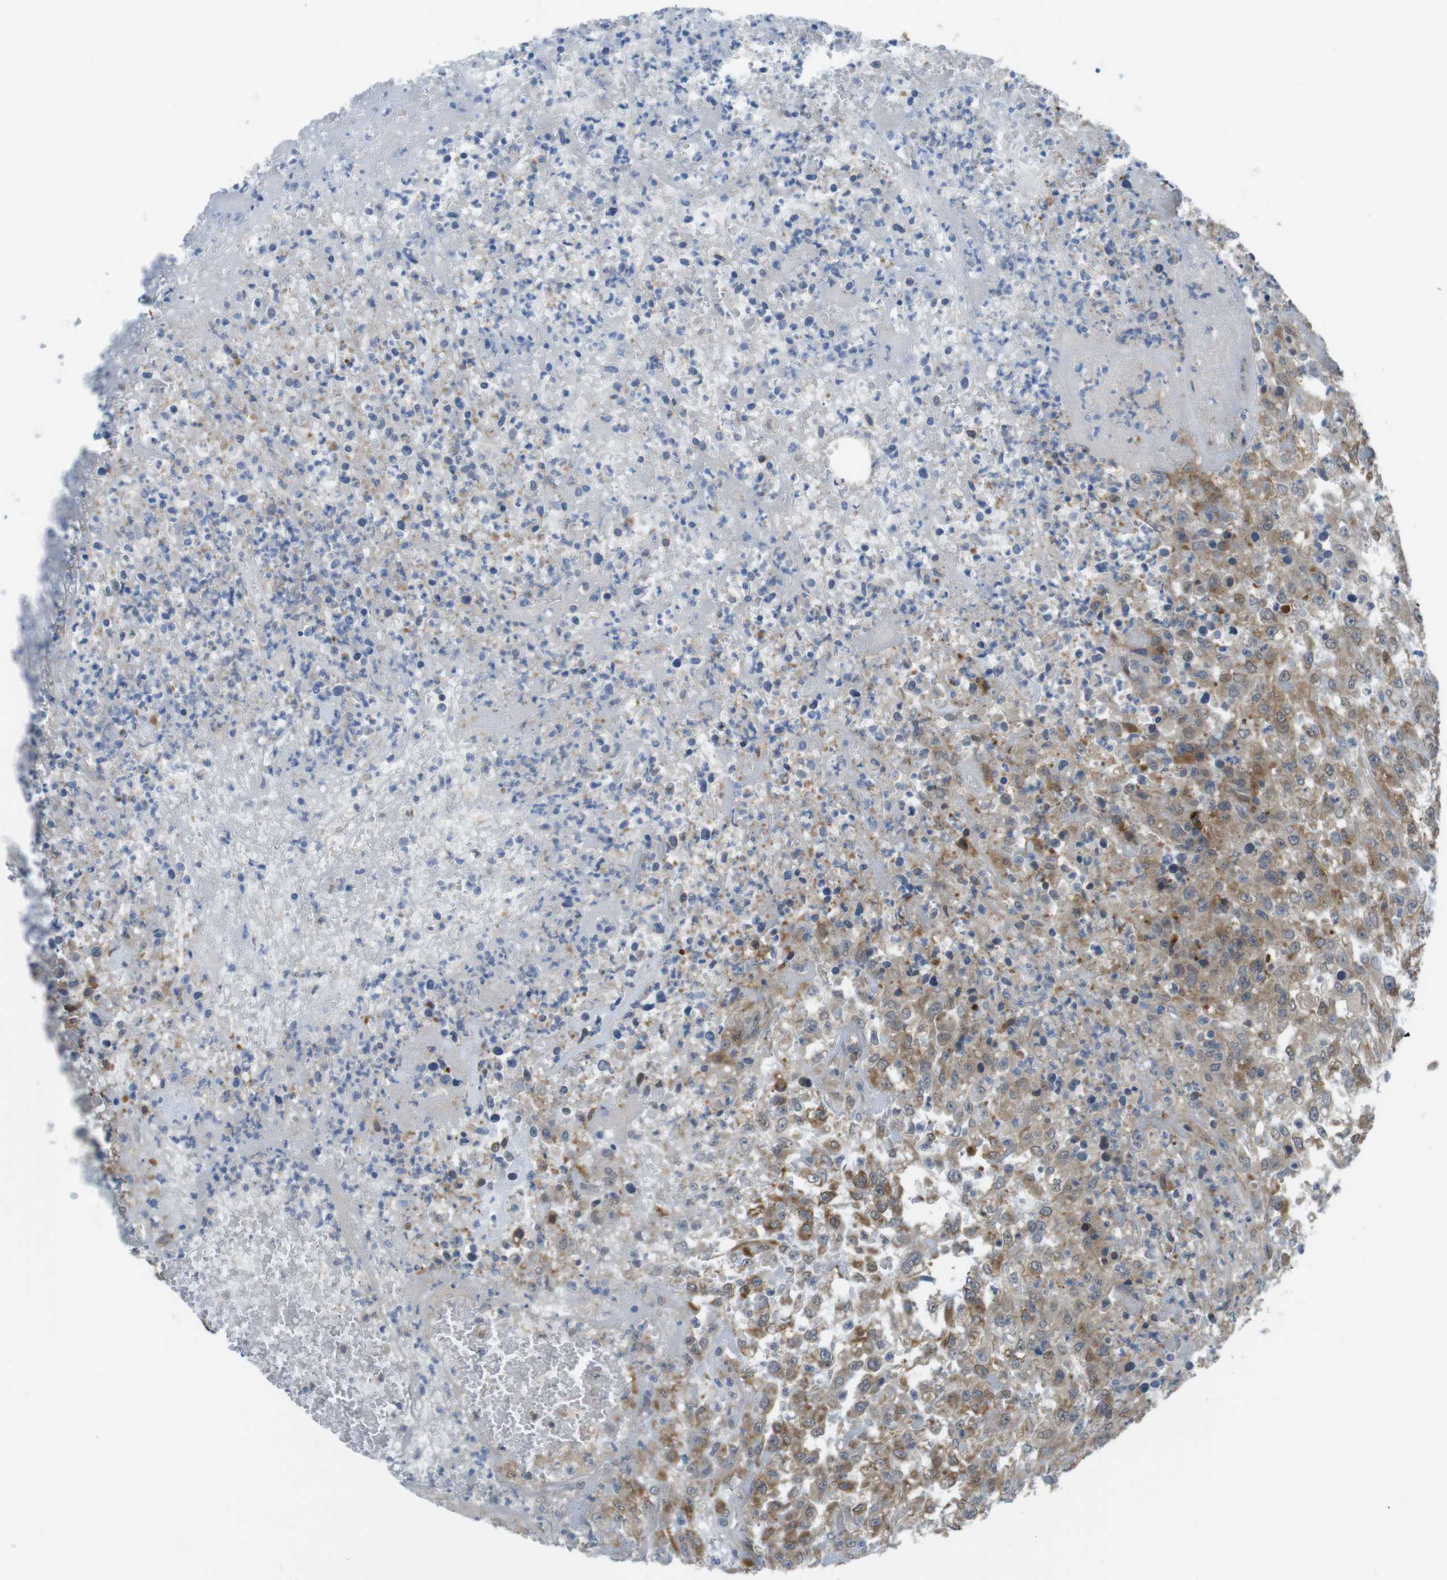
{"staining": {"intensity": "moderate", "quantity": ">75%", "location": "cytoplasmic/membranous"}, "tissue": "urothelial cancer", "cell_type": "Tumor cells", "image_type": "cancer", "snomed": [{"axis": "morphology", "description": "Urothelial carcinoma, High grade"}, {"axis": "topography", "description": "Urinary bladder"}], "caption": "About >75% of tumor cells in urothelial cancer exhibit moderate cytoplasmic/membranous protein positivity as visualized by brown immunohistochemical staining.", "gene": "MTHFD1", "patient": {"sex": "male", "age": 46}}